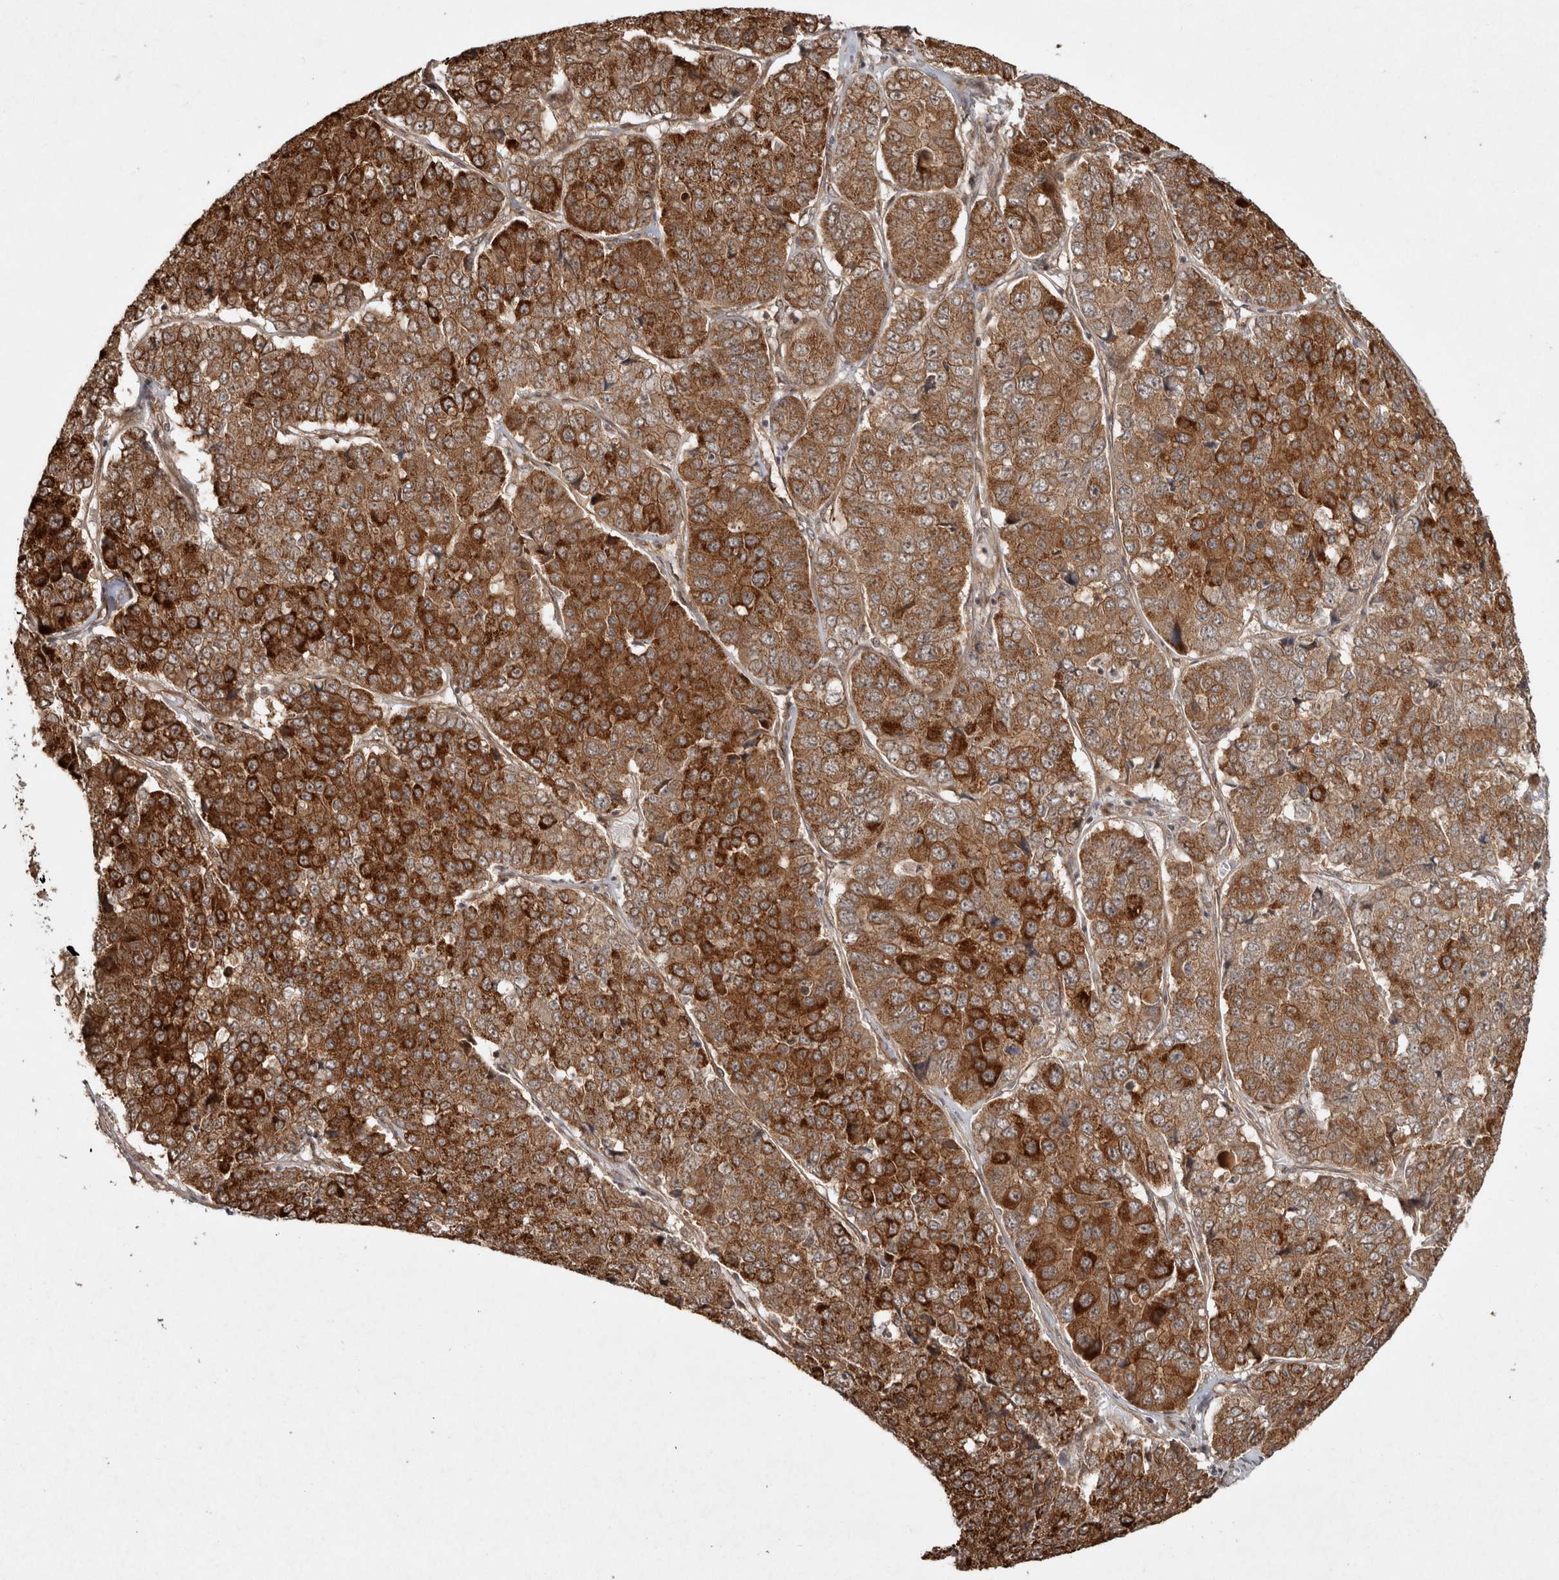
{"staining": {"intensity": "strong", "quantity": ">75%", "location": "cytoplasmic/membranous"}, "tissue": "pancreatic cancer", "cell_type": "Tumor cells", "image_type": "cancer", "snomed": [{"axis": "morphology", "description": "Adenocarcinoma, NOS"}, {"axis": "topography", "description": "Pancreas"}], "caption": "Adenocarcinoma (pancreatic) tissue demonstrates strong cytoplasmic/membranous expression in about >75% of tumor cells", "gene": "CAMSAP2", "patient": {"sex": "male", "age": 50}}